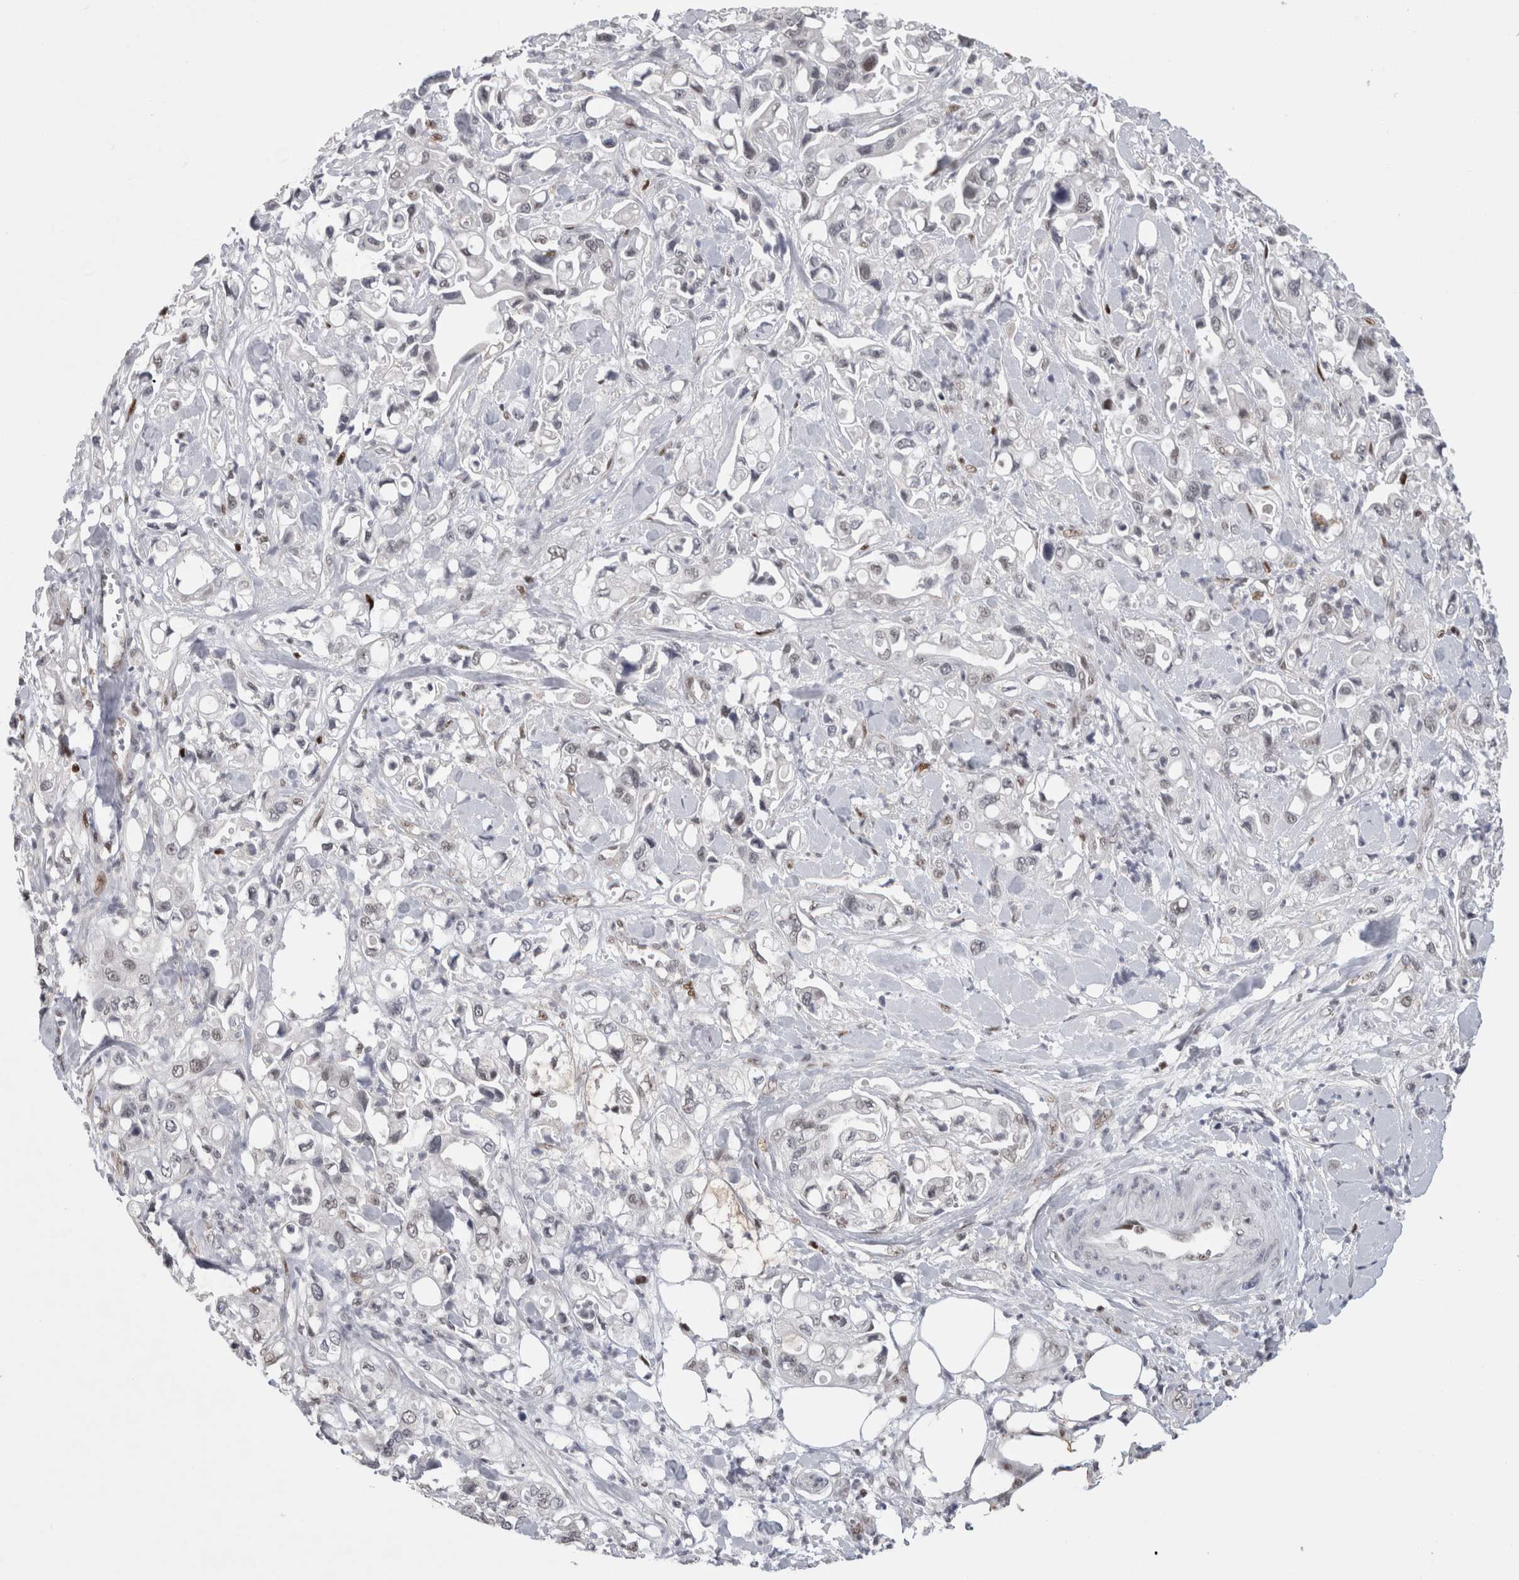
{"staining": {"intensity": "negative", "quantity": "none", "location": "none"}, "tissue": "pancreatic cancer", "cell_type": "Tumor cells", "image_type": "cancer", "snomed": [{"axis": "morphology", "description": "Adenocarcinoma, NOS"}, {"axis": "topography", "description": "Pancreas"}], "caption": "Human pancreatic cancer stained for a protein using immunohistochemistry (IHC) demonstrates no staining in tumor cells.", "gene": "SRARP", "patient": {"sex": "male", "age": 70}}